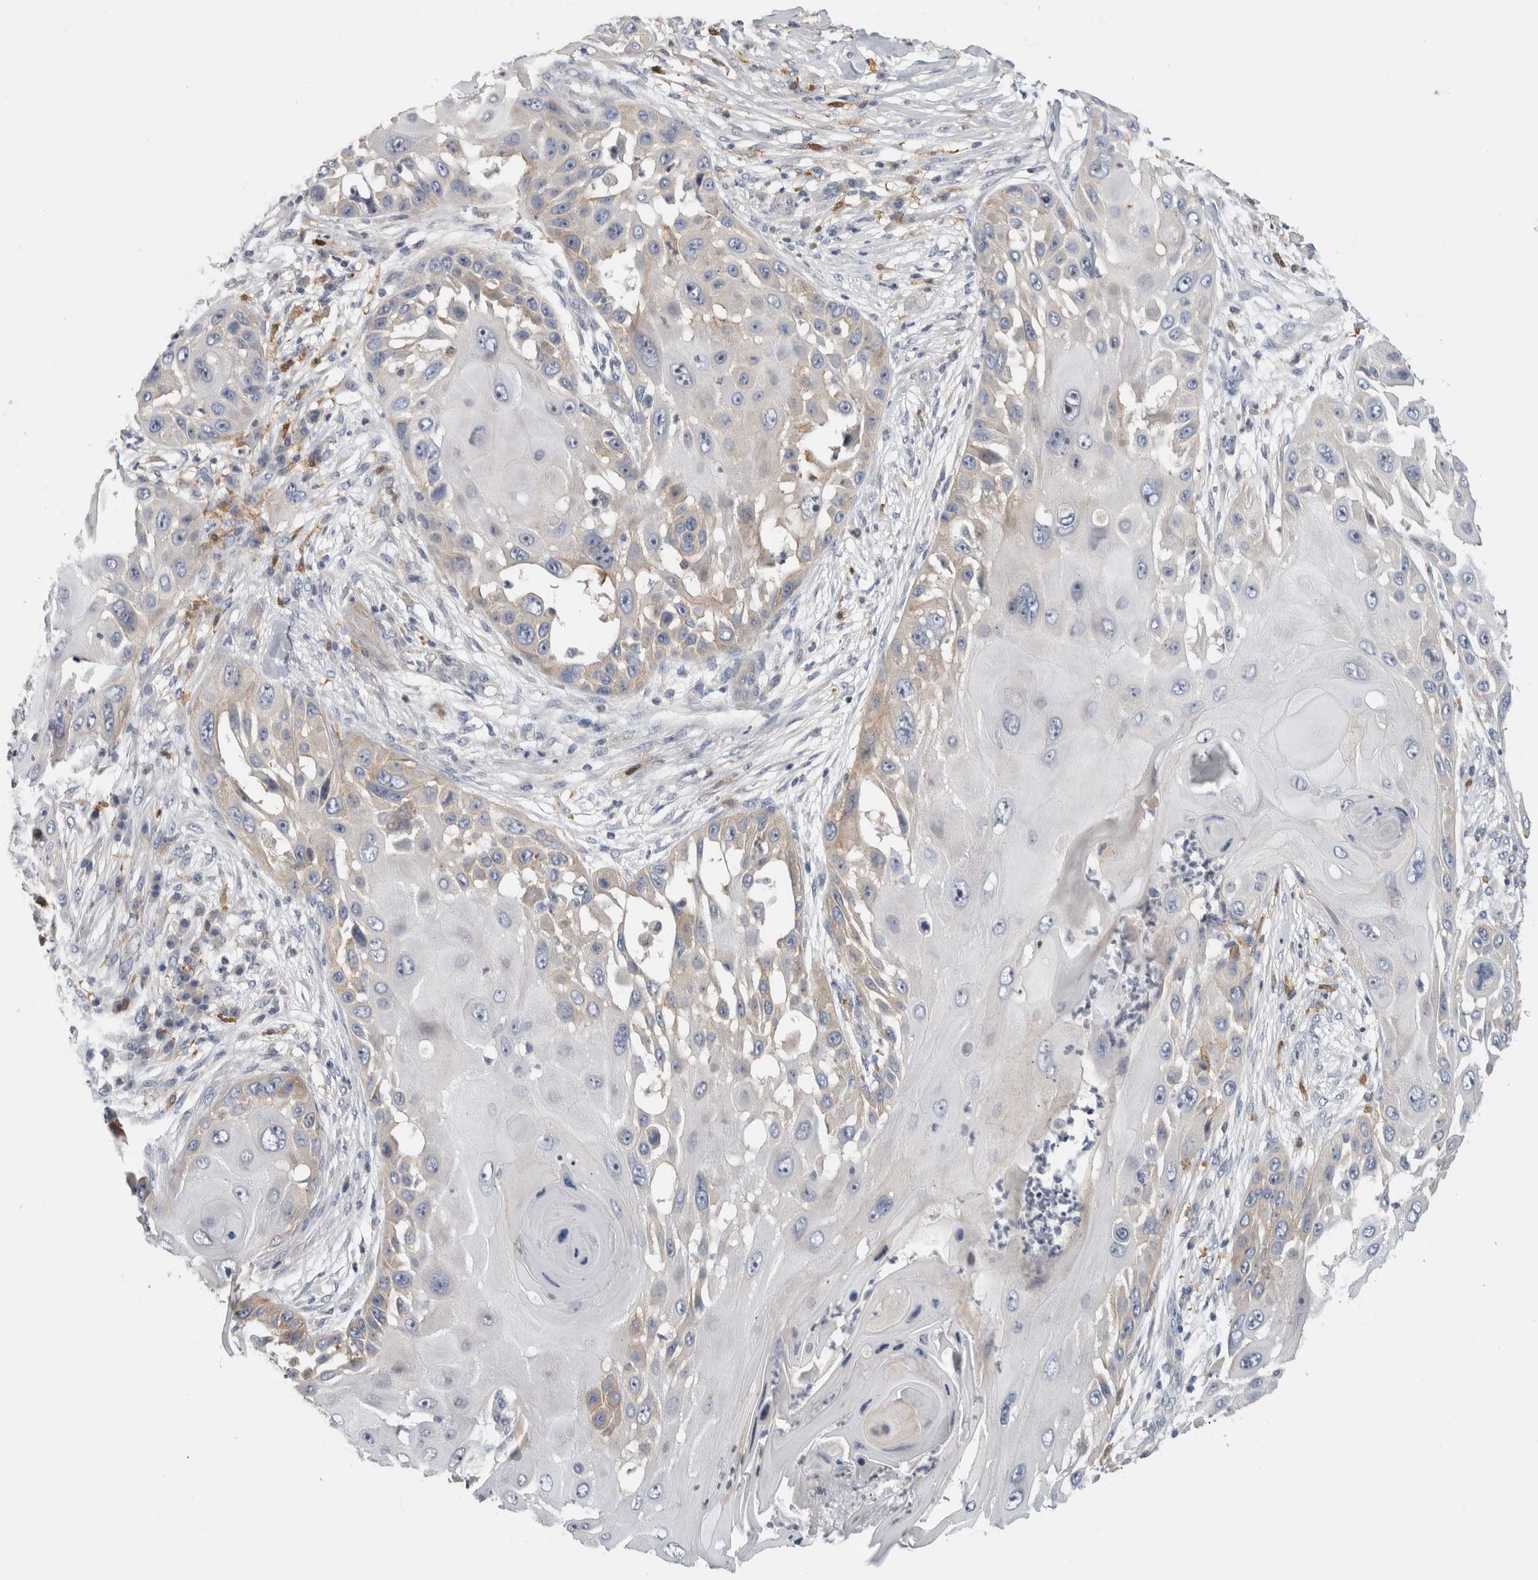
{"staining": {"intensity": "weak", "quantity": "<25%", "location": "cytoplasmic/membranous"}, "tissue": "skin cancer", "cell_type": "Tumor cells", "image_type": "cancer", "snomed": [{"axis": "morphology", "description": "Squamous cell carcinoma, NOS"}, {"axis": "topography", "description": "Skin"}], "caption": "Micrograph shows no significant protein positivity in tumor cells of skin cancer.", "gene": "SLC20A2", "patient": {"sex": "female", "age": 44}}